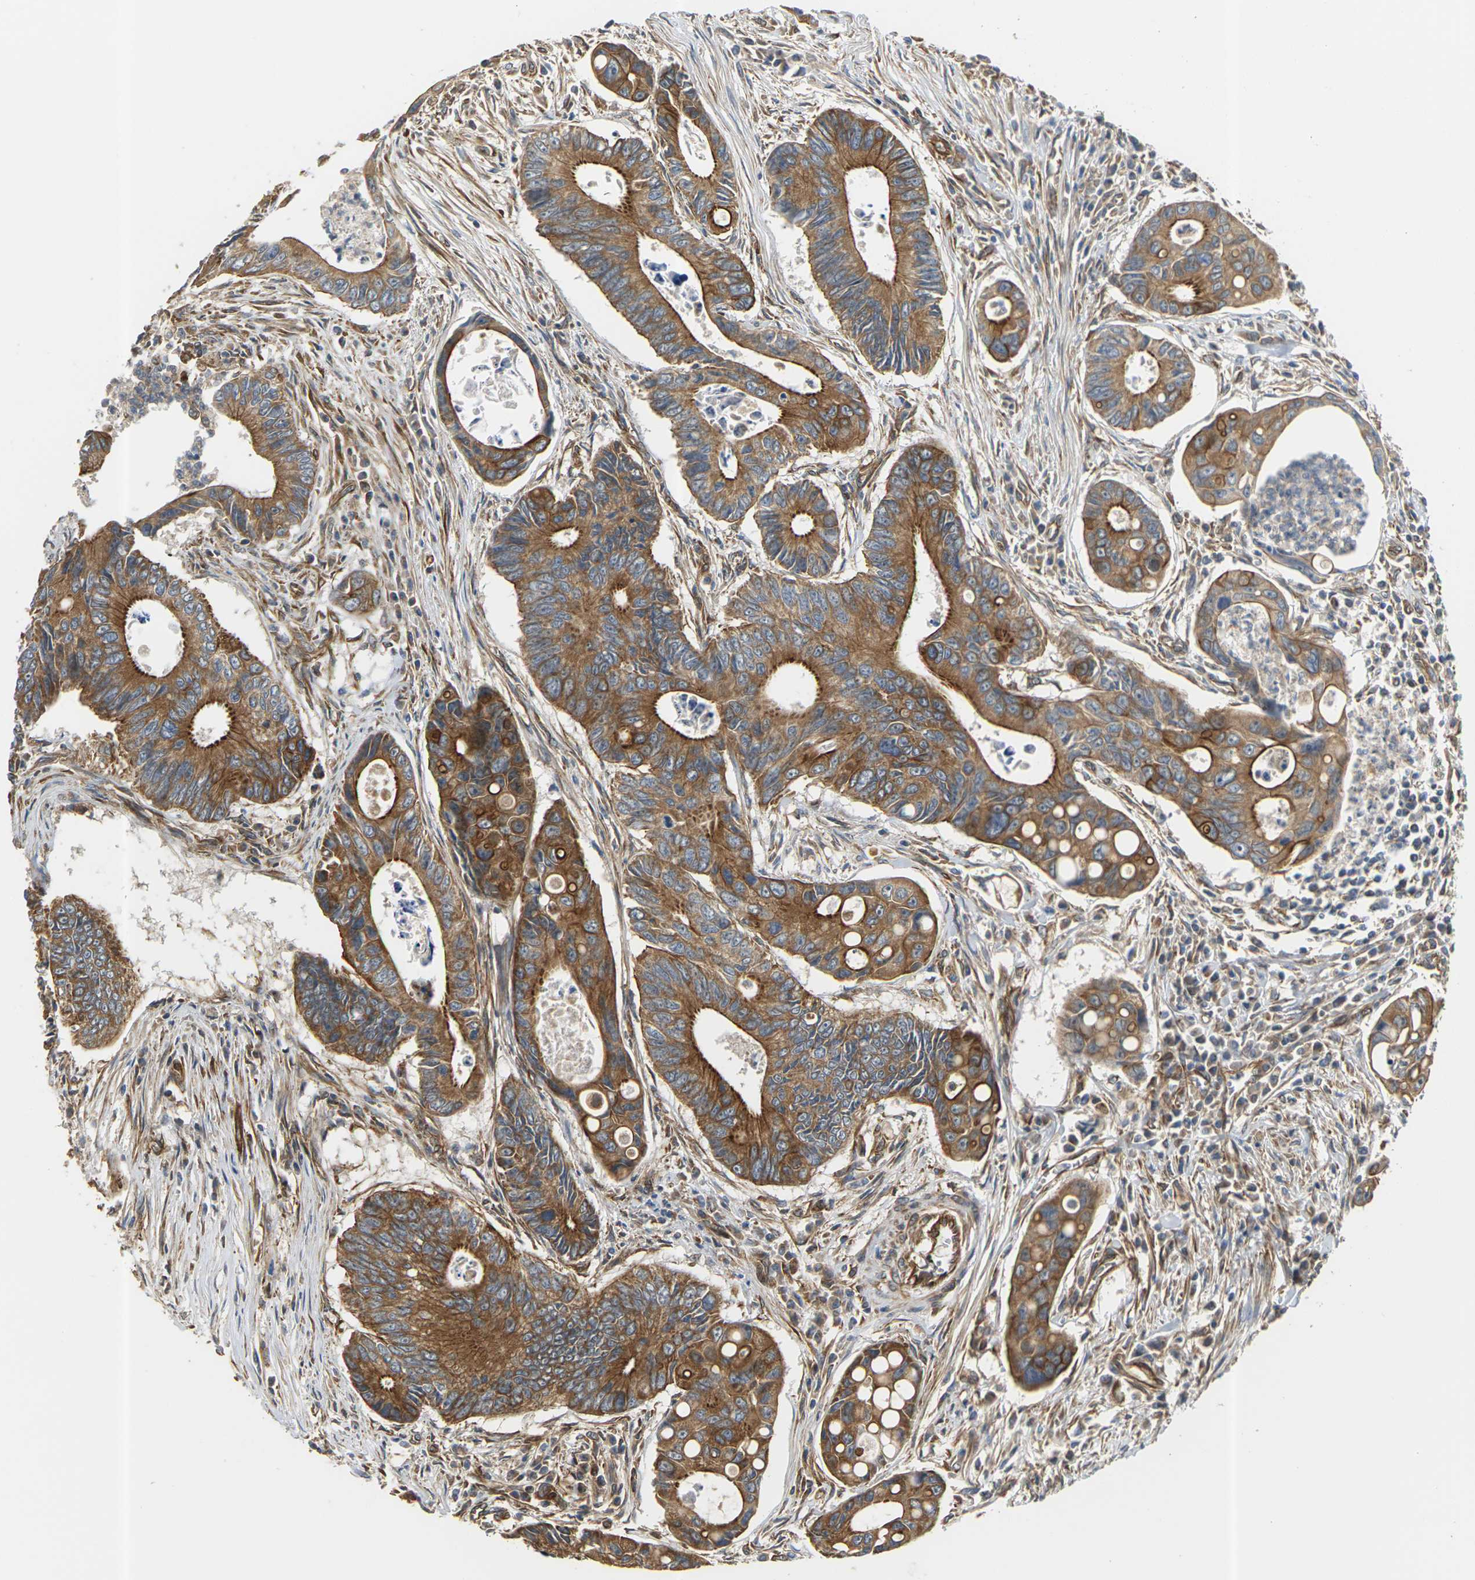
{"staining": {"intensity": "strong", "quantity": ">75%", "location": "cytoplasmic/membranous"}, "tissue": "colorectal cancer", "cell_type": "Tumor cells", "image_type": "cancer", "snomed": [{"axis": "morphology", "description": "Inflammation, NOS"}, {"axis": "morphology", "description": "Adenocarcinoma, NOS"}, {"axis": "topography", "description": "Colon"}], "caption": "A photomicrograph of human colorectal cancer (adenocarcinoma) stained for a protein displays strong cytoplasmic/membranous brown staining in tumor cells.", "gene": "PCDHB4", "patient": {"sex": "male", "age": 72}}